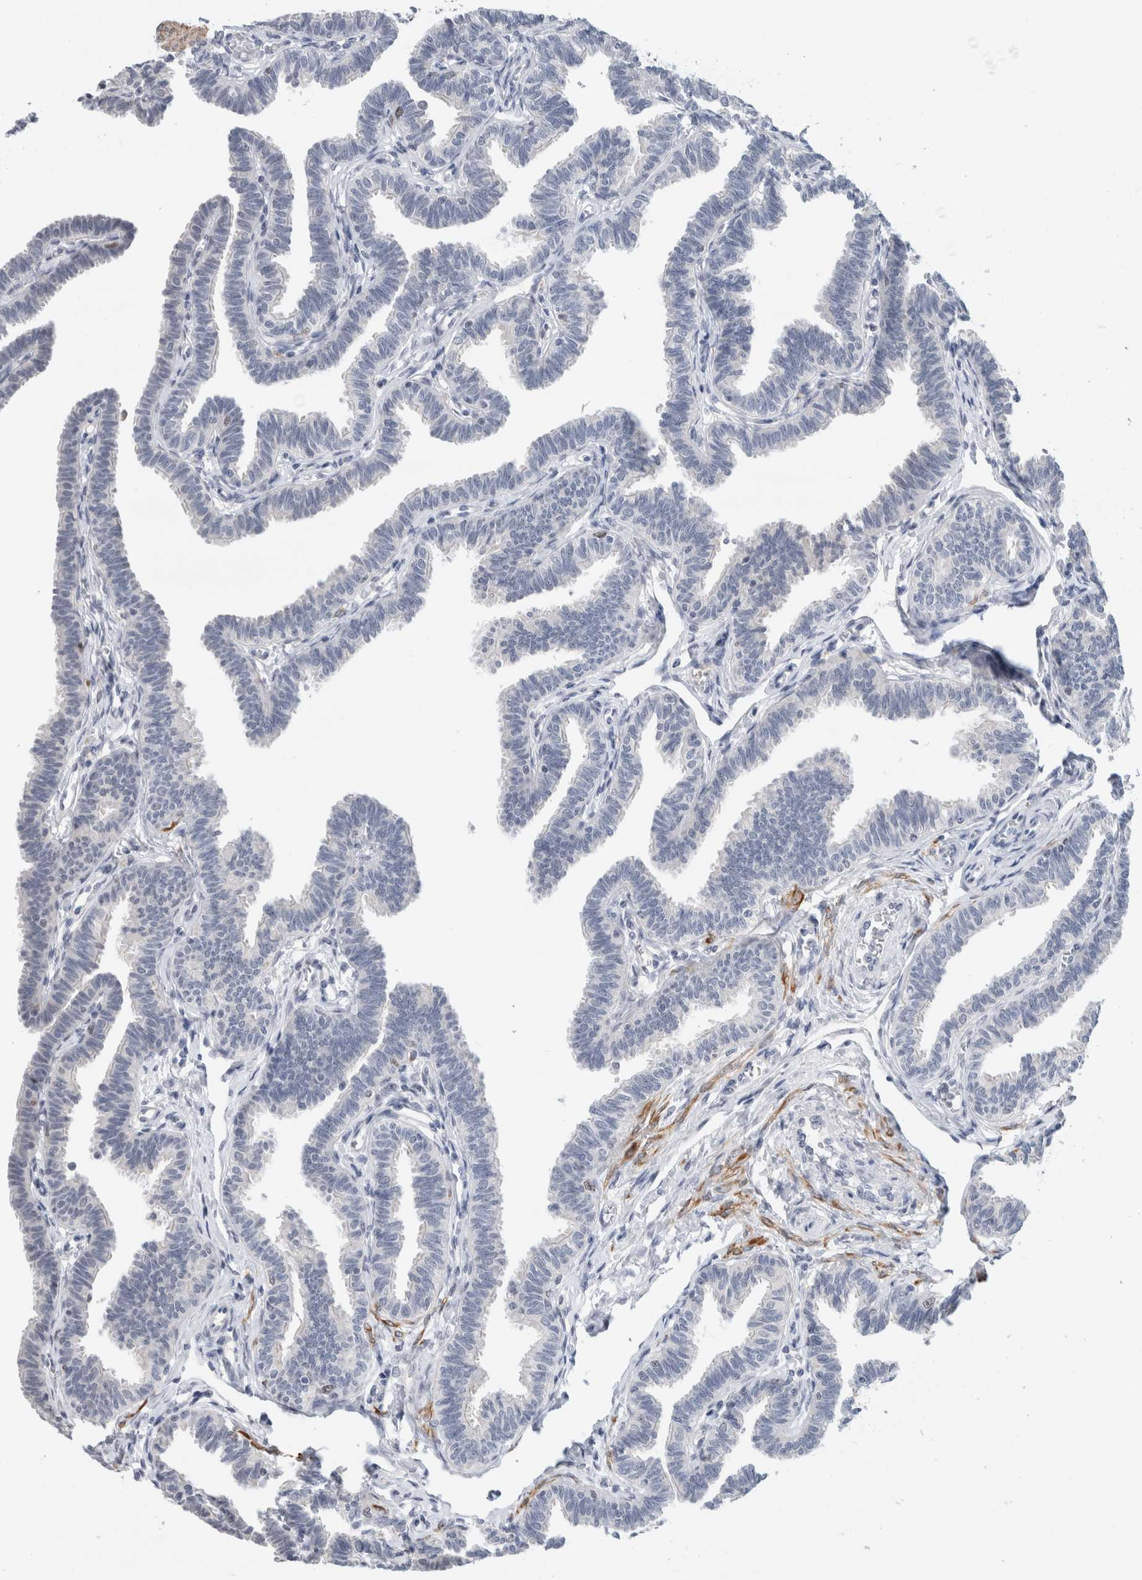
{"staining": {"intensity": "negative", "quantity": "none", "location": "none"}, "tissue": "fallopian tube", "cell_type": "Glandular cells", "image_type": "normal", "snomed": [{"axis": "morphology", "description": "Normal tissue, NOS"}, {"axis": "topography", "description": "Fallopian tube"}, {"axis": "topography", "description": "Ovary"}], "caption": "Immunohistochemistry of normal human fallopian tube reveals no expression in glandular cells. (Stains: DAB immunohistochemistry (IHC) with hematoxylin counter stain, Microscopy: brightfield microscopy at high magnification).", "gene": "KNL1", "patient": {"sex": "female", "age": 23}}